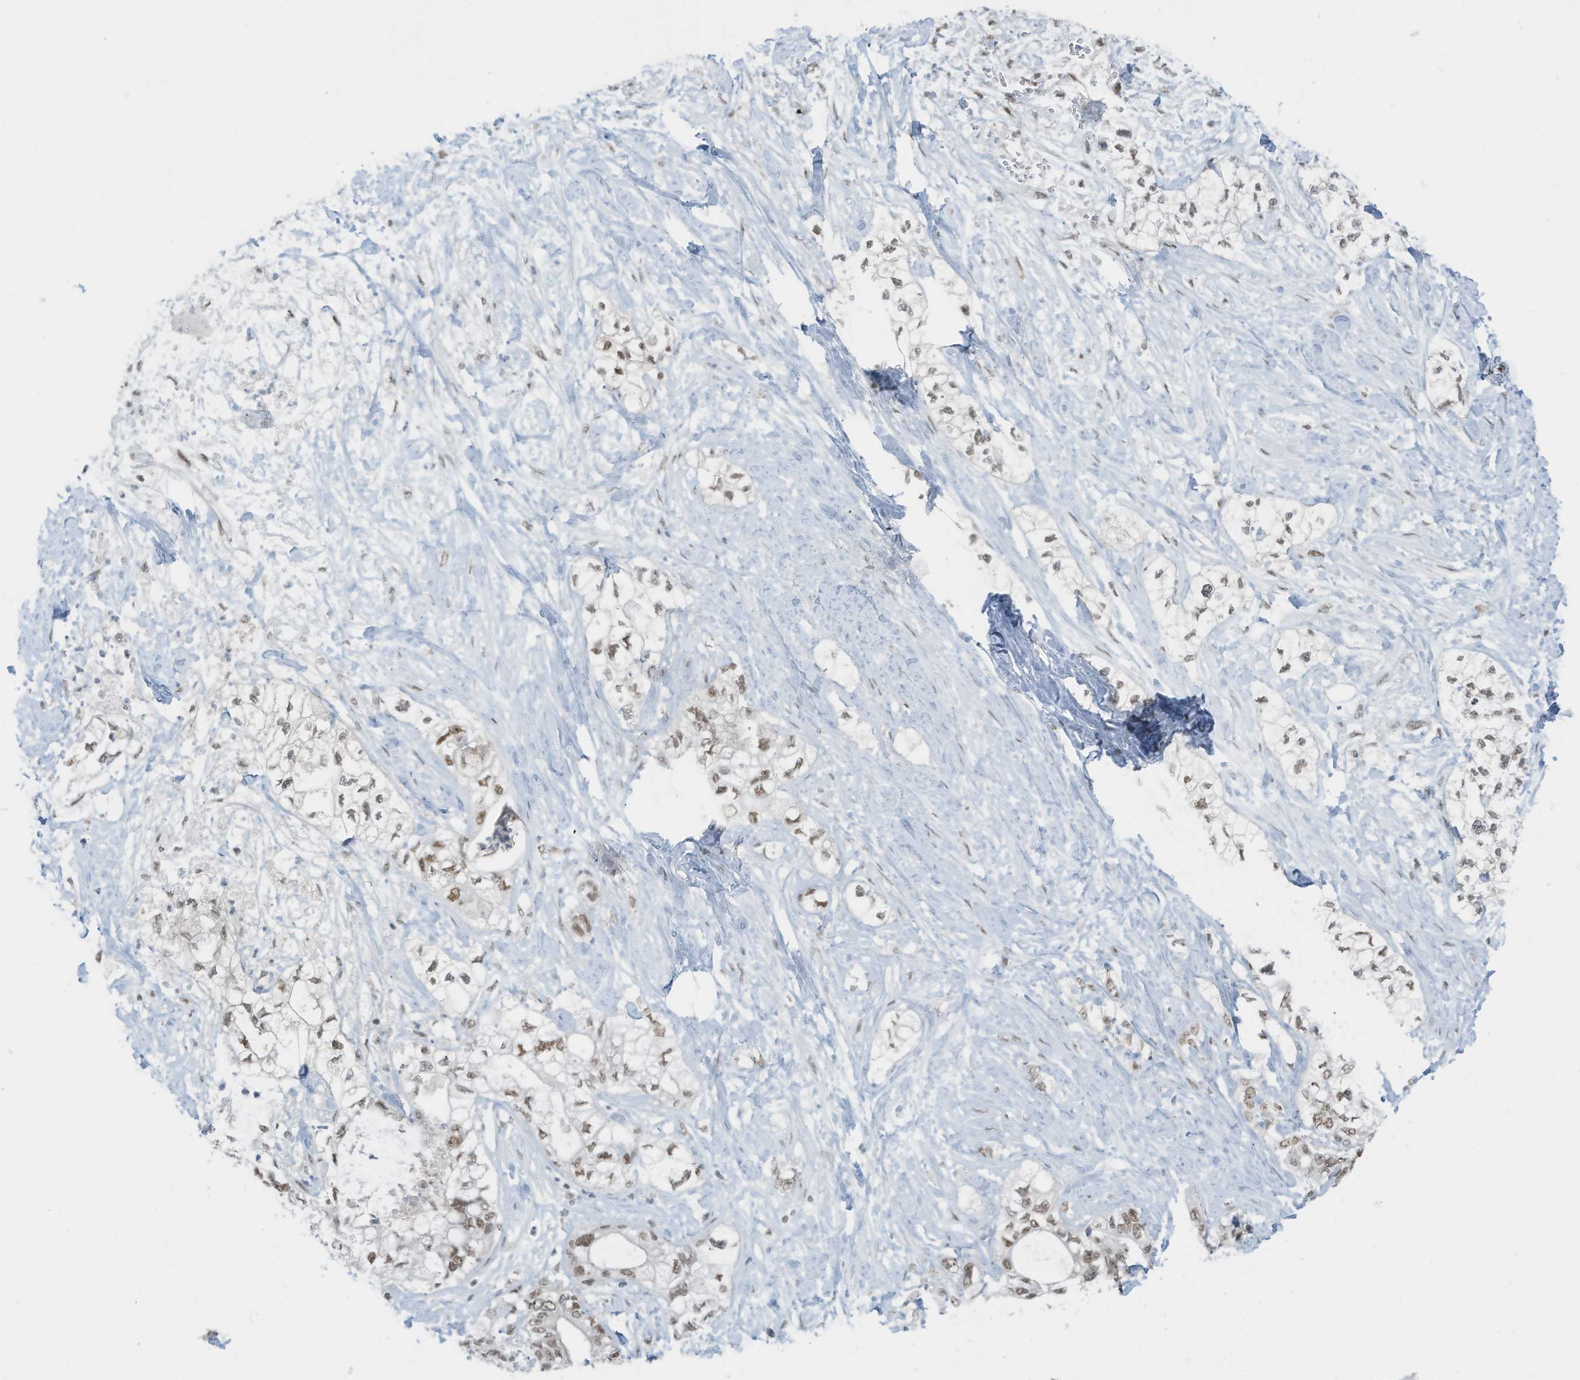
{"staining": {"intensity": "weak", "quantity": ">75%", "location": "nuclear"}, "tissue": "pancreatic cancer", "cell_type": "Tumor cells", "image_type": "cancer", "snomed": [{"axis": "morphology", "description": "Adenocarcinoma, NOS"}, {"axis": "topography", "description": "Pancreas"}], "caption": "Immunohistochemical staining of human pancreatic cancer (adenocarcinoma) shows low levels of weak nuclear protein positivity in about >75% of tumor cells. (DAB (3,3'-diaminobenzidine) IHC with brightfield microscopy, high magnification).", "gene": "WRNIP1", "patient": {"sex": "male", "age": 70}}